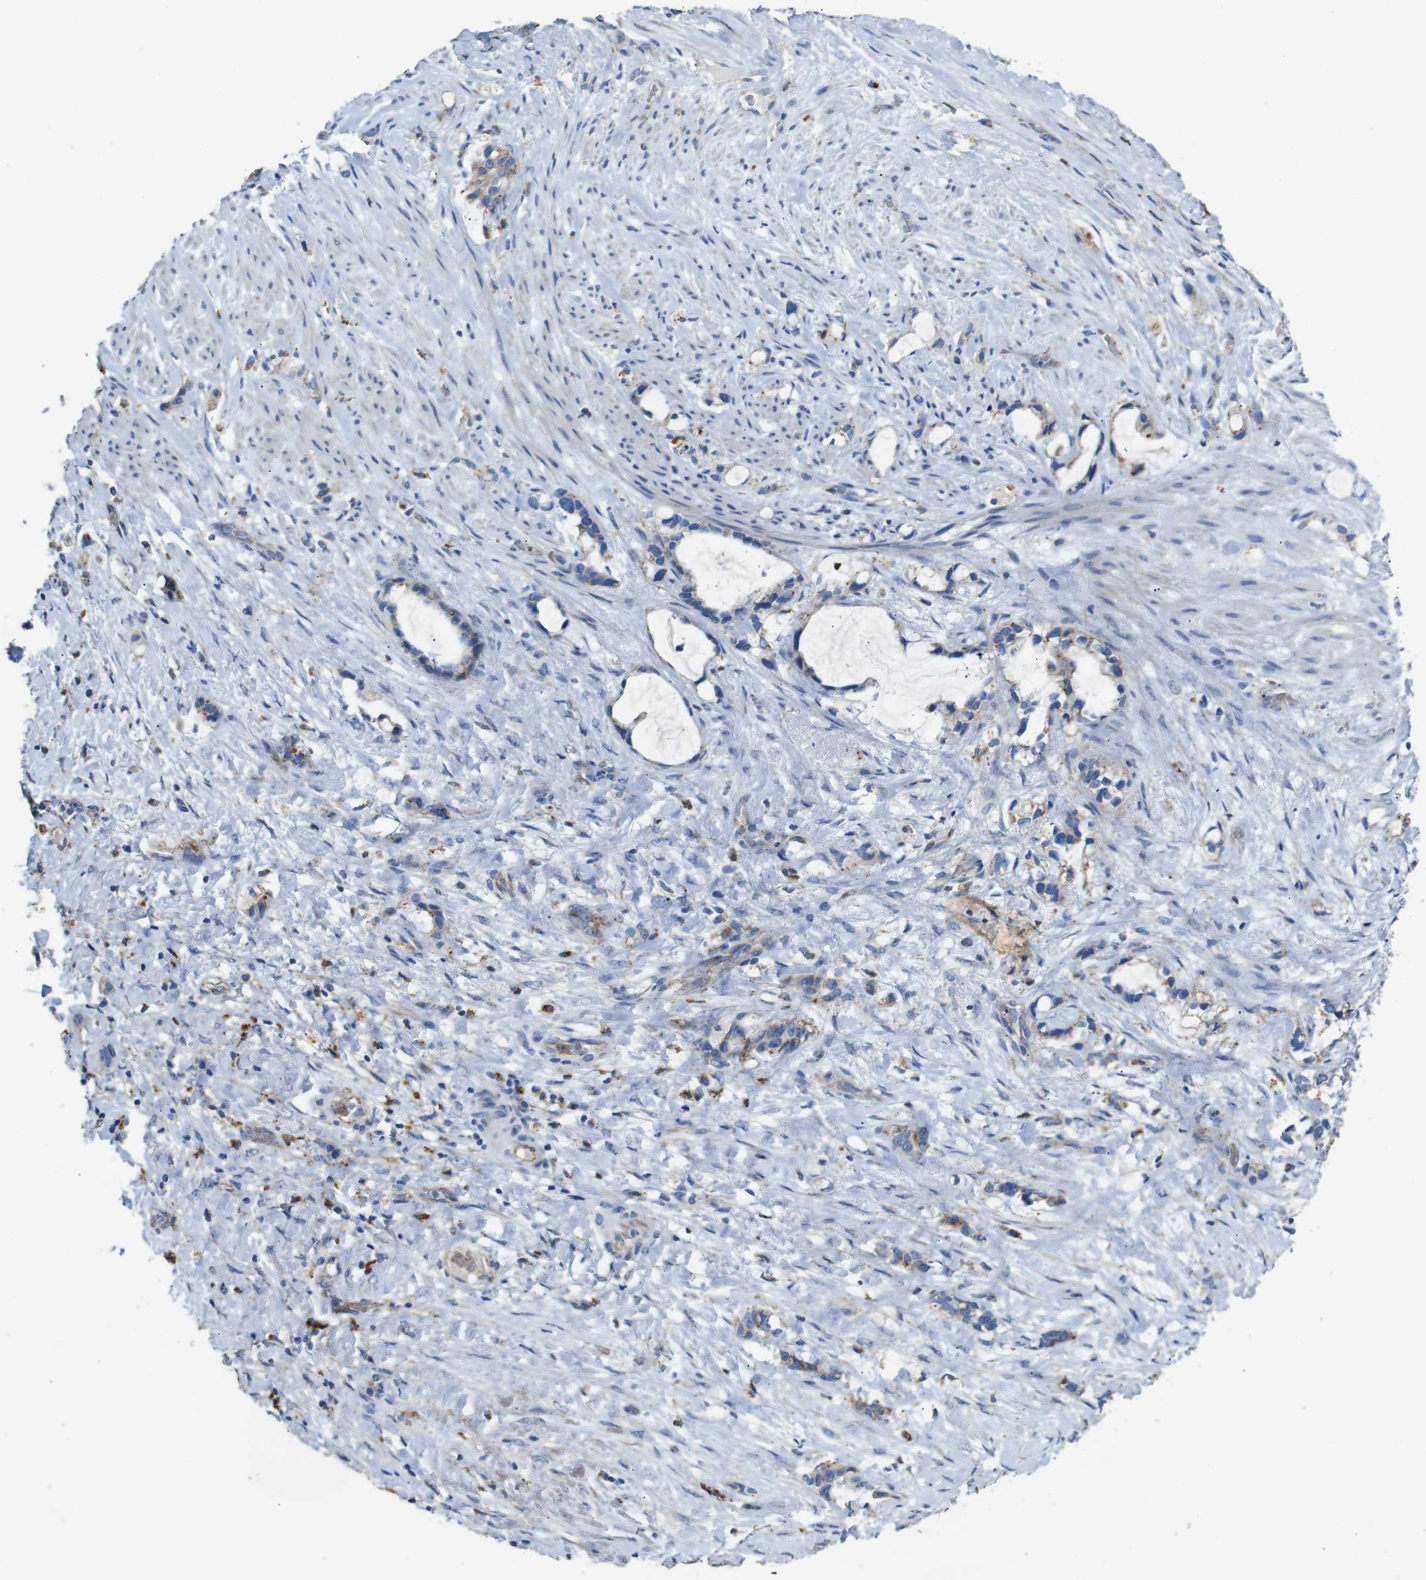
{"staining": {"intensity": "weak", "quantity": "25%-75%", "location": "cytoplasmic/membranous"}, "tissue": "liver cancer", "cell_type": "Tumor cells", "image_type": "cancer", "snomed": [{"axis": "morphology", "description": "Cholangiocarcinoma"}, {"axis": "topography", "description": "Liver"}], "caption": "The photomicrograph demonstrates staining of liver cholangiocarcinoma, revealing weak cytoplasmic/membranous protein staining (brown color) within tumor cells.", "gene": "NHLRC3", "patient": {"sex": "female", "age": 65}}